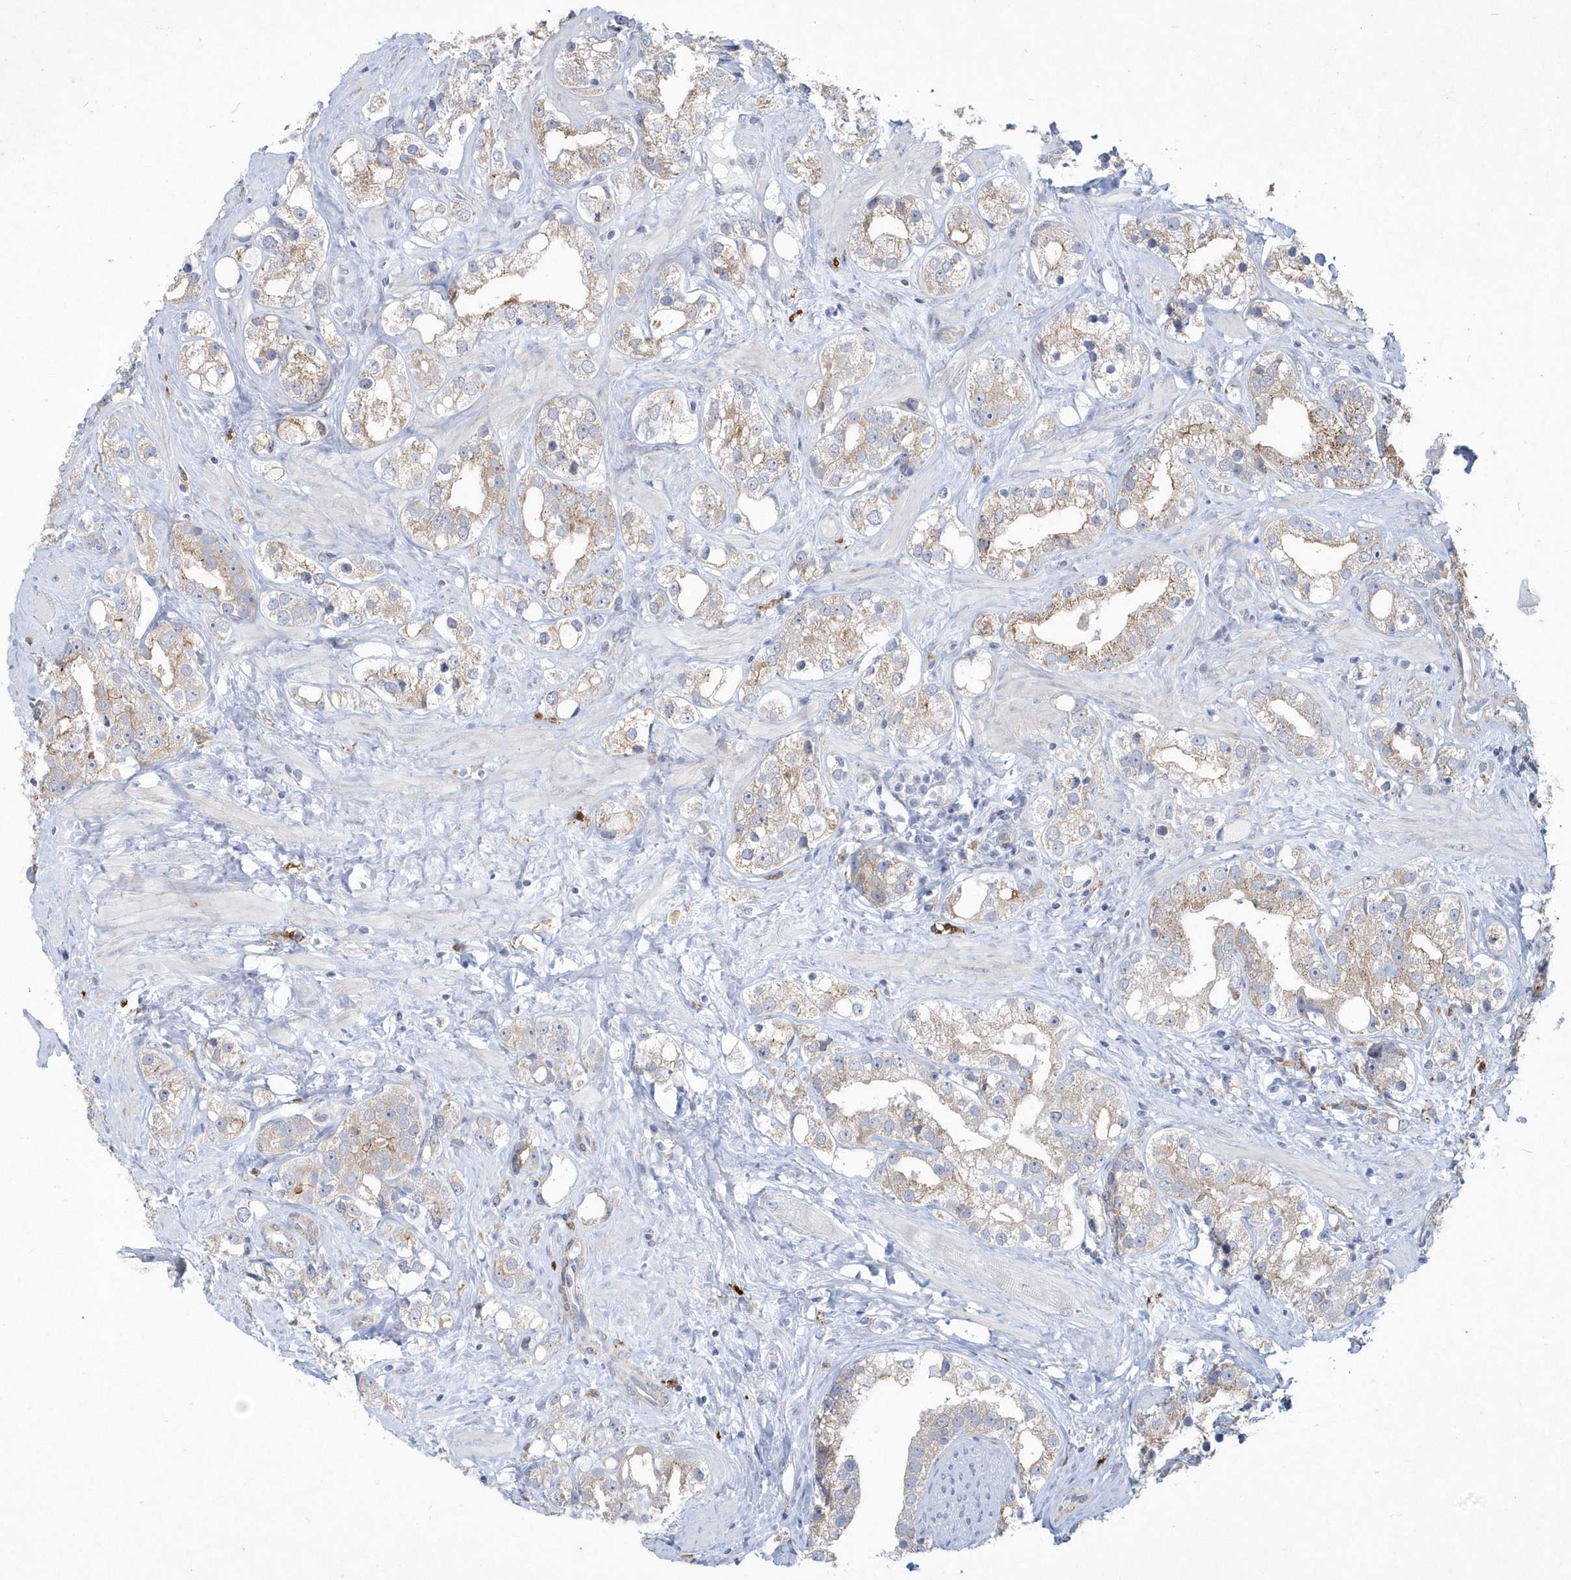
{"staining": {"intensity": "weak", "quantity": "25%-75%", "location": "cytoplasmic/membranous"}, "tissue": "prostate cancer", "cell_type": "Tumor cells", "image_type": "cancer", "snomed": [{"axis": "morphology", "description": "Adenocarcinoma, NOS"}, {"axis": "topography", "description": "Prostate"}], "caption": "A high-resolution photomicrograph shows immunohistochemistry staining of prostate cancer (adenocarcinoma), which reveals weak cytoplasmic/membranous positivity in approximately 25%-75% of tumor cells. The protein of interest is shown in brown color, while the nuclei are stained blue.", "gene": "TSPEAR", "patient": {"sex": "male", "age": 79}}